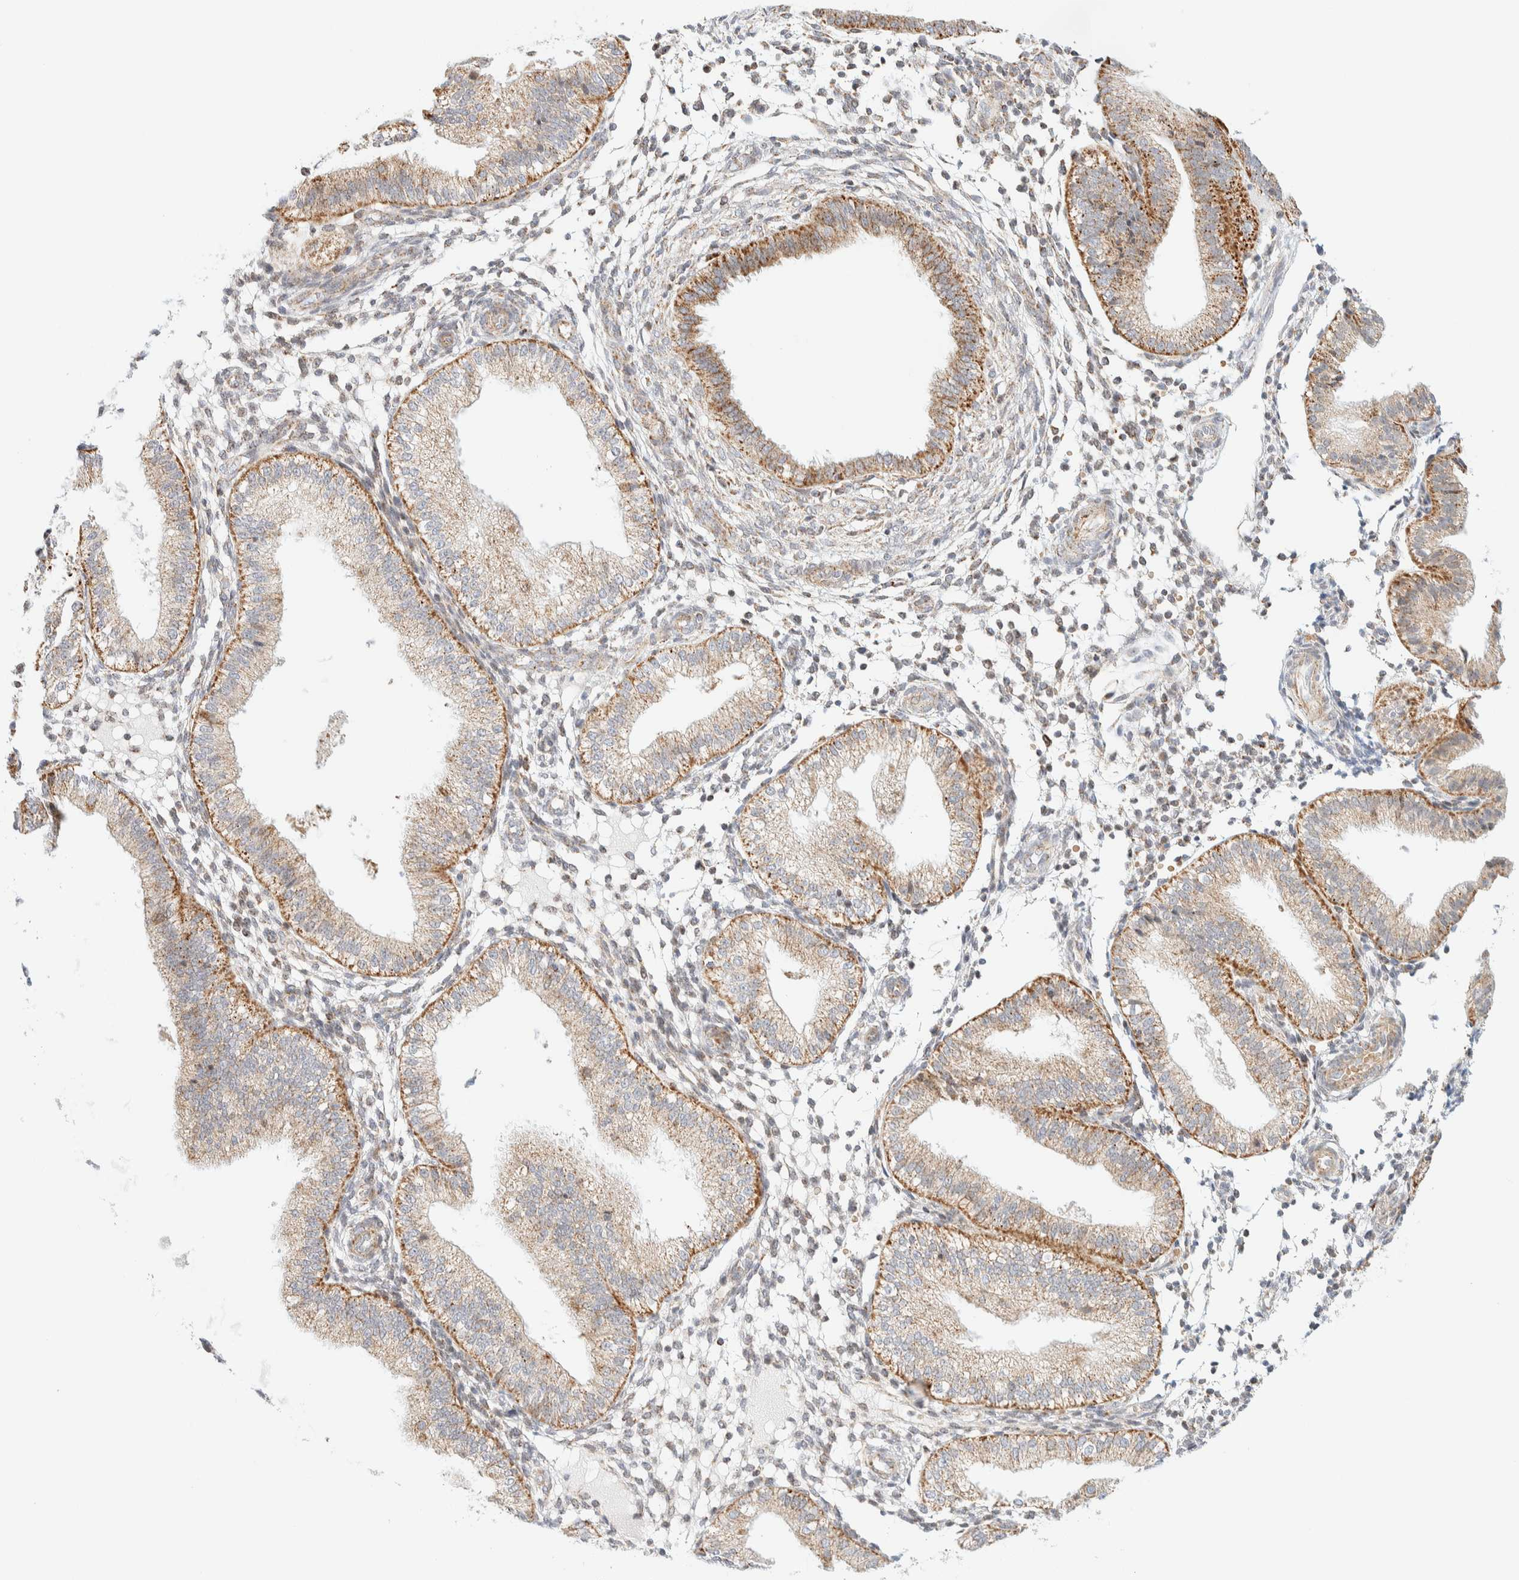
{"staining": {"intensity": "weak", "quantity": "25%-75%", "location": "cytoplasmic/membranous"}, "tissue": "endometrium", "cell_type": "Cells in endometrial stroma", "image_type": "normal", "snomed": [{"axis": "morphology", "description": "Normal tissue, NOS"}, {"axis": "topography", "description": "Endometrium"}], "caption": "Normal endometrium demonstrates weak cytoplasmic/membranous expression in about 25%-75% of cells in endometrial stroma The staining is performed using DAB brown chromogen to label protein expression. The nuclei are counter-stained blue using hematoxylin..", "gene": "PPM1K", "patient": {"sex": "female", "age": 39}}